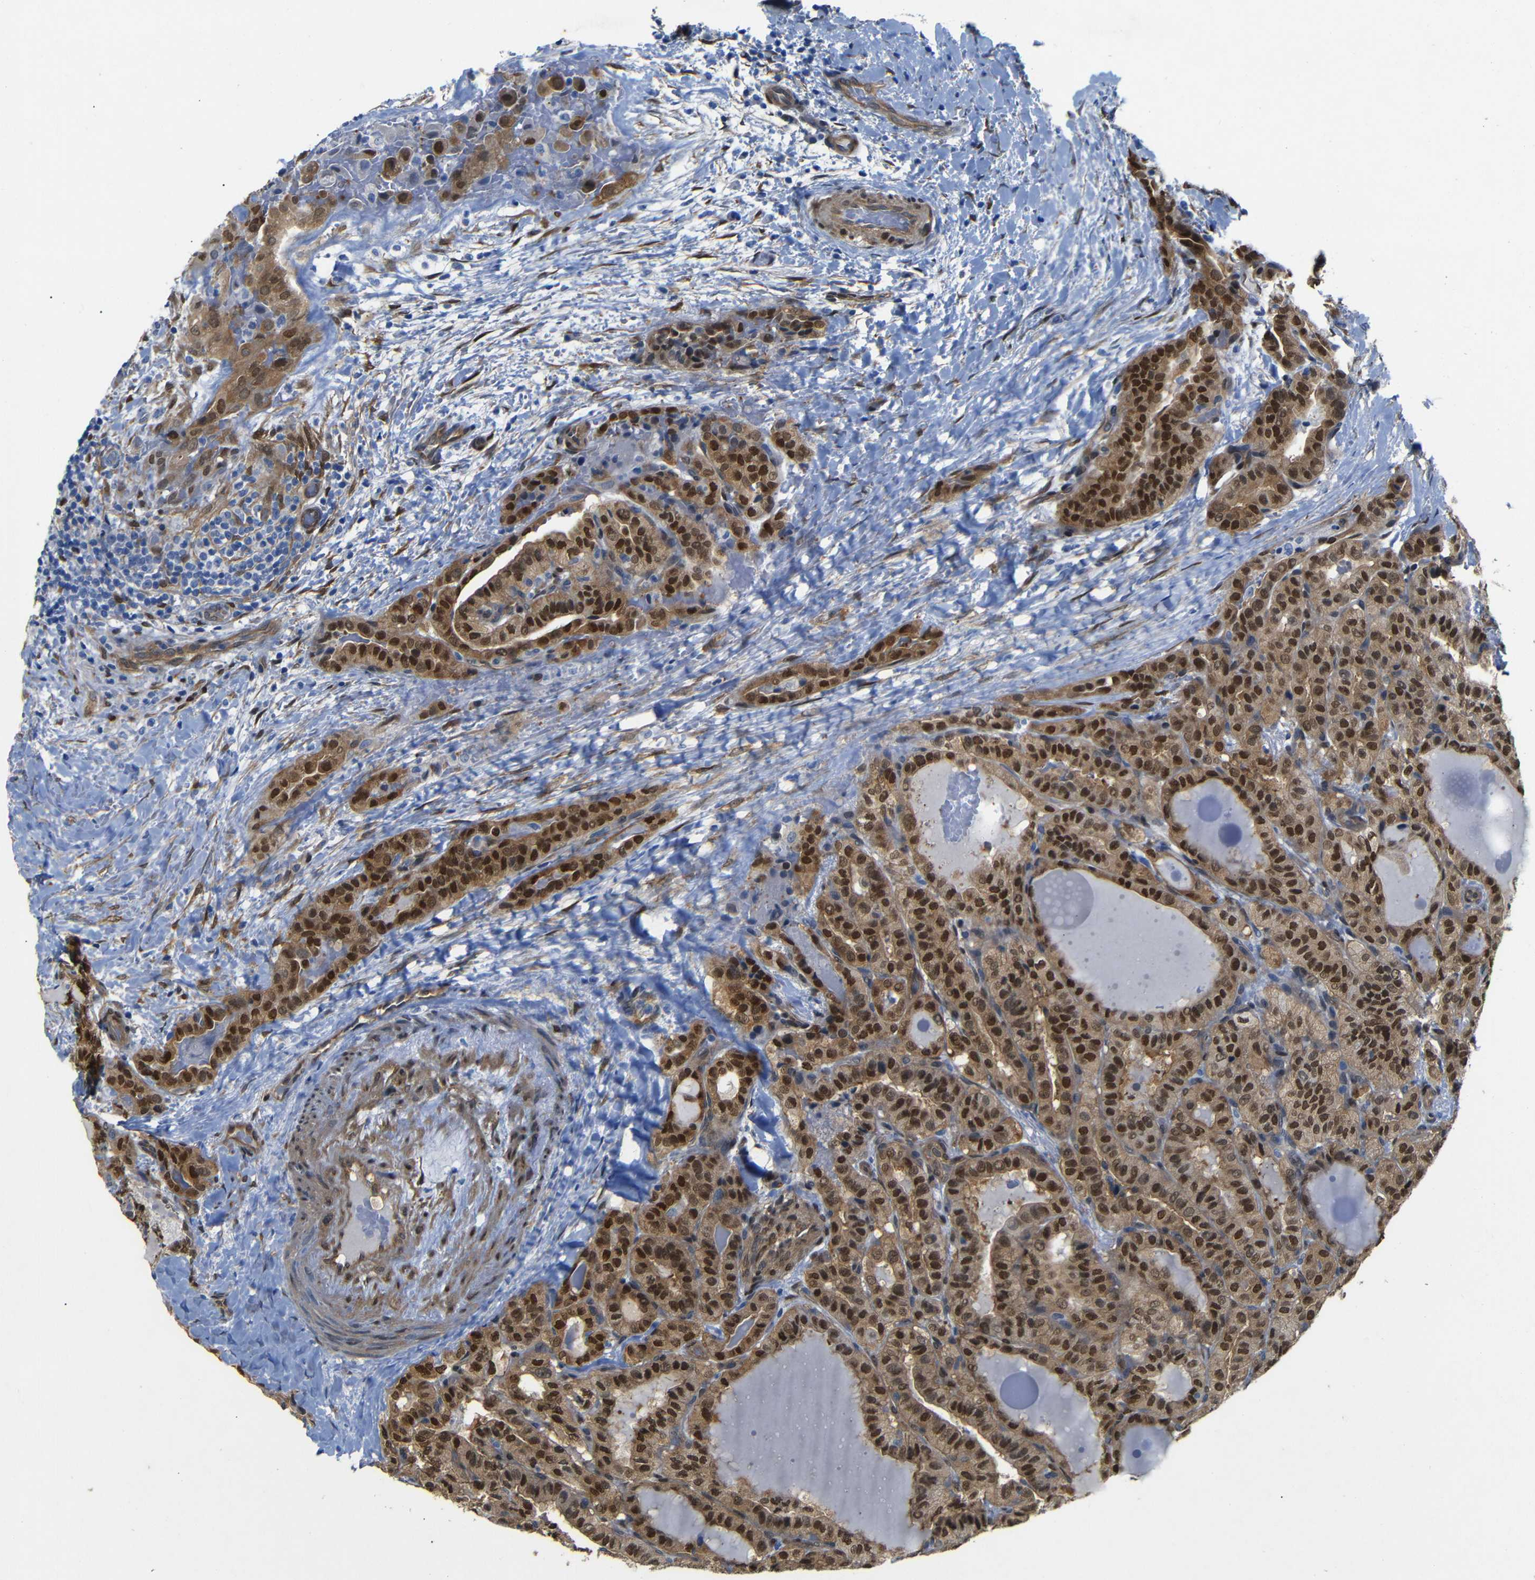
{"staining": {"intensity": "strong", "quantity": ">75%", "location": "cytoplasmic/membranous,nuclear"}, "tissue": "thyroid cancer", "cell_type": "Tumor cells", "image_type": "cancer", "snomed": [{"axis": "morphology", "description": "Papillary adenocarcinoma, NOS"}, {"axis": "topography", "description": "Thyroid gland"}], "caption": "Thyroid cancer (papillary adenocarcinoma) tissue shows strong cytoplasmic/membranous and nuclear expression in approximately >75% of tumor cells", "gene": "YAP1", "patient": {"sex": "male", "age": 77}}